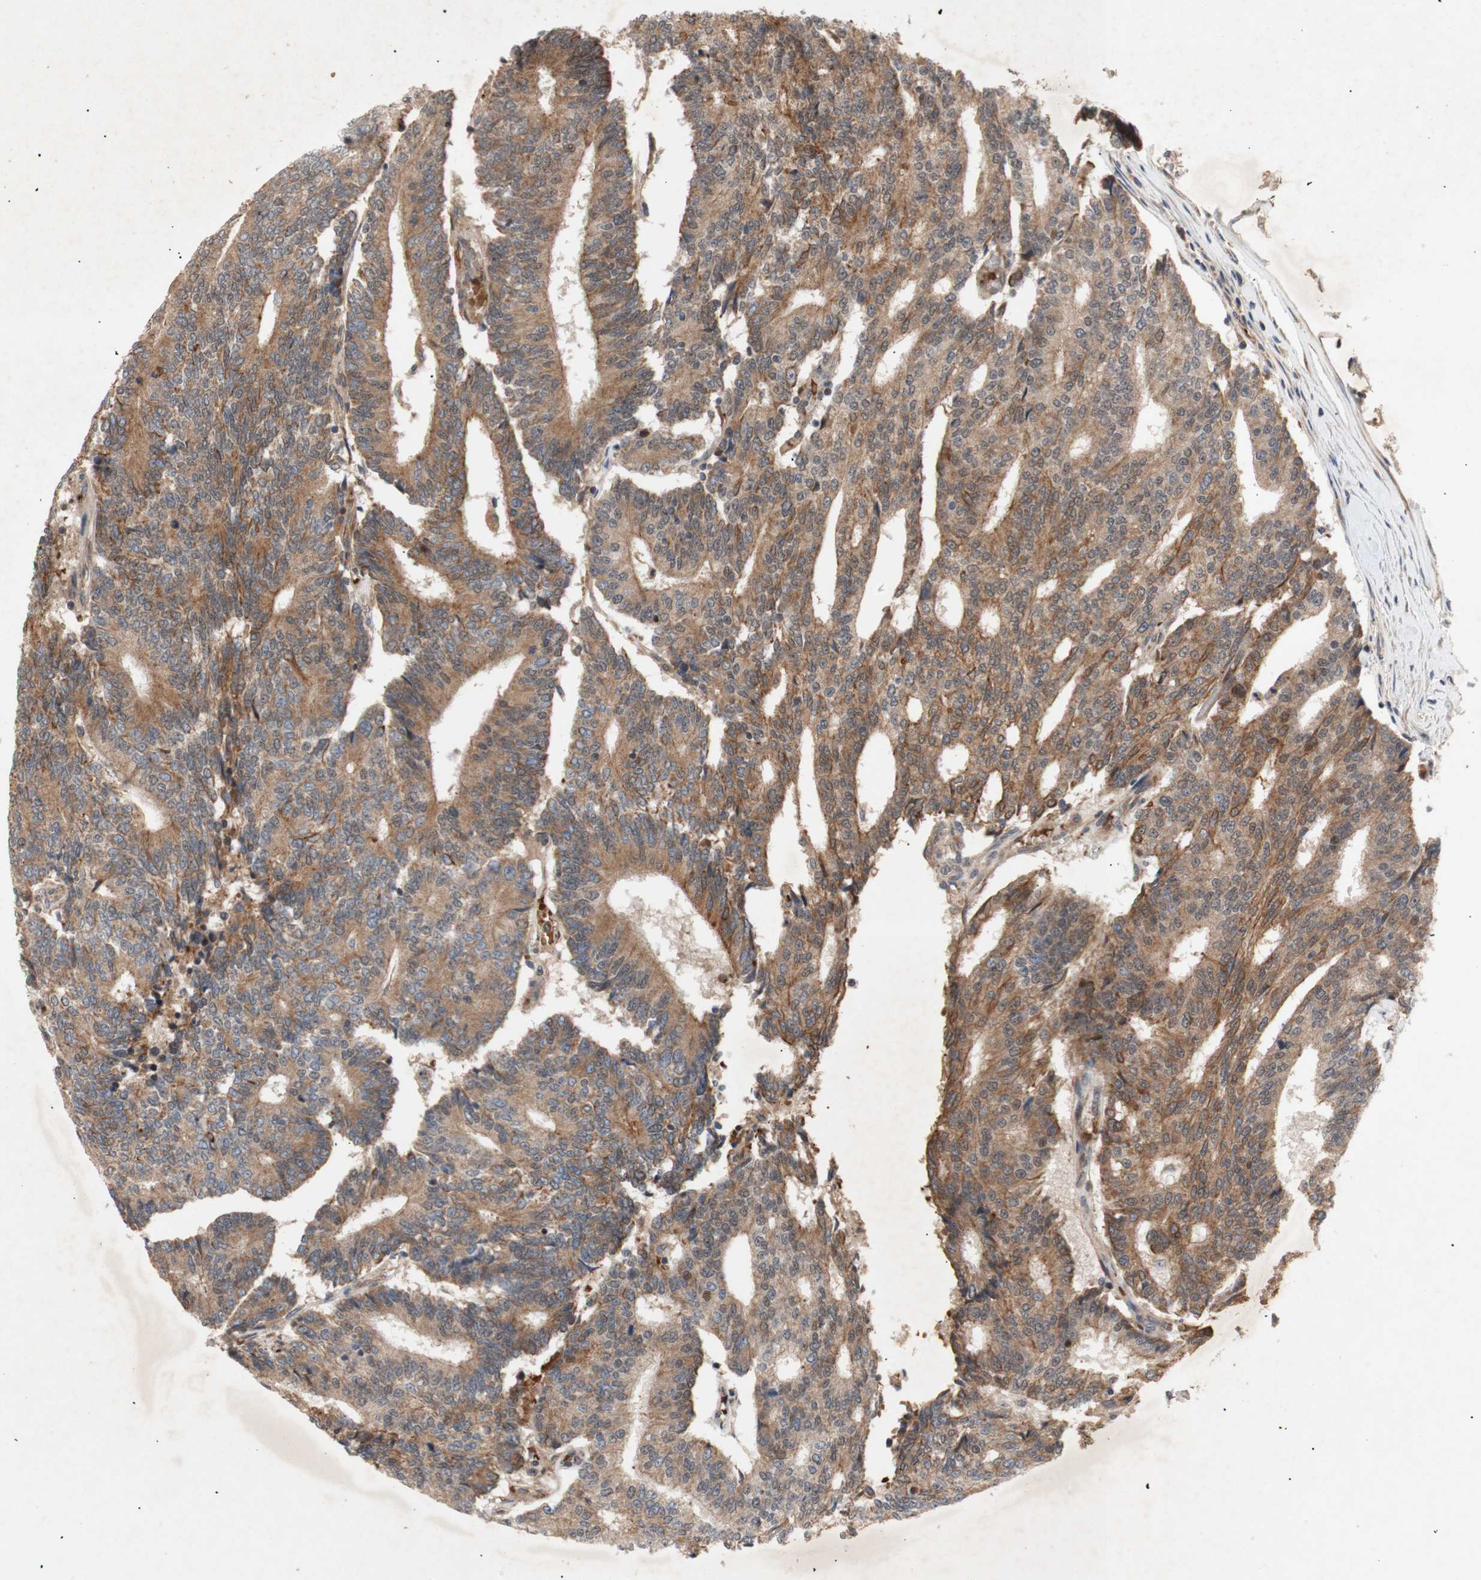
{"staining": {"intensity": "moderate", "quantity": ">75%", "location": "cytoplasmic/membranous"}, "tissue": "prostate cancer", "cell_type": "Tumor cells", "image_type": "cancer", "snomed": [{"axis": "morphology", "description": "Normal tissue, NOS"}, {"axis": "morphology", "description": "Adenocarcinoma, High grade"}, {"axis": "topography", "description": "Prostate"}, {"axis": "topography", "description": "Seminal veicle"}], "caption": "Immunohistochemical staining of prostate high-grade adenocarcinoma displays medium levels of moderate cytoplasmic/membranous staining in approximately >75% of tumor cells. Nuclei are stained in blue.", "gene": "PKN1", "patient": {"sex": "male", "age": 55}}